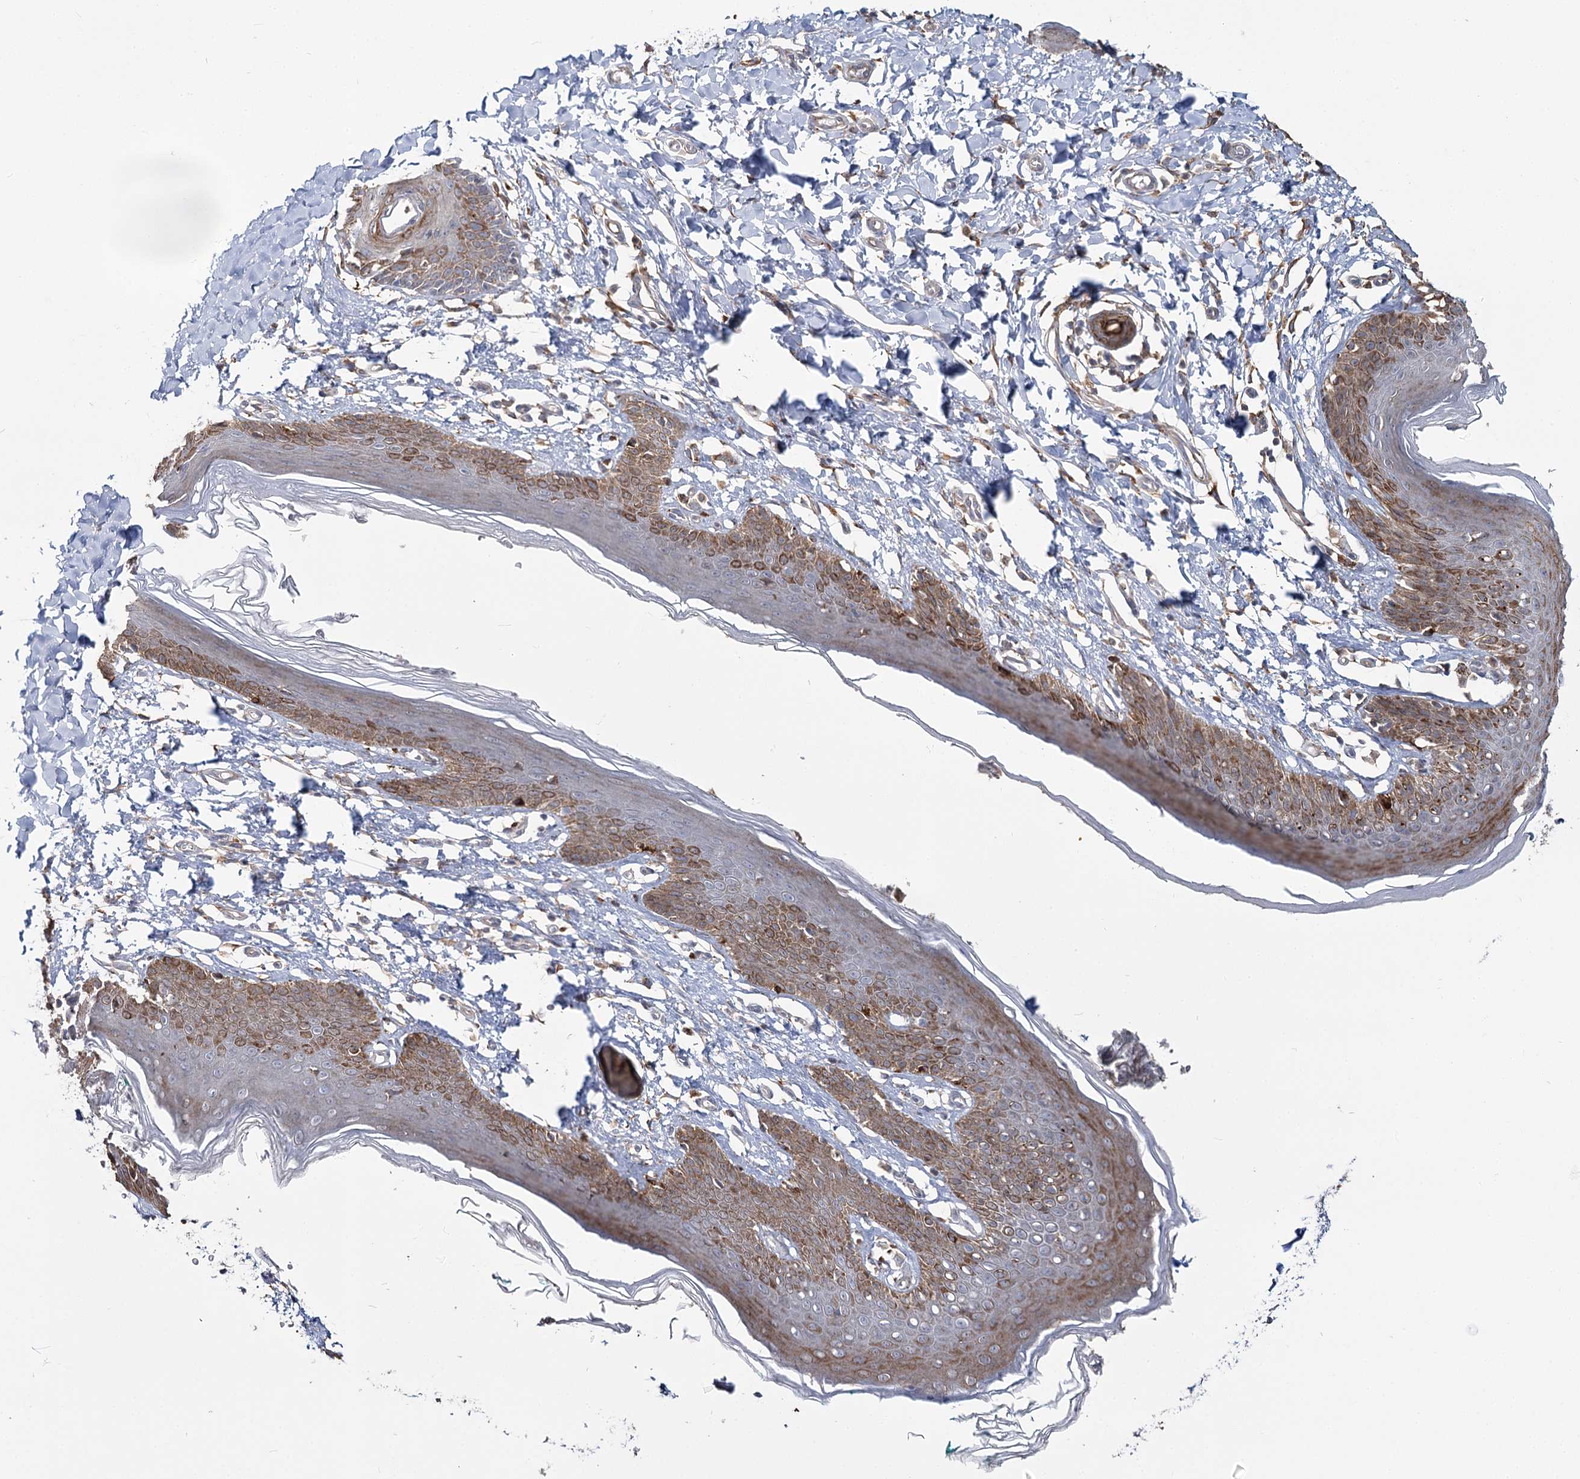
{"staining": {"intensity": "moderate", "quantity": ">75%", "location": "cytoplasmic/membranous"}, "tissue": "skin", "cell_type": "Epidermal cells", "image_type": "normal", "snomed": [{"axis": "morphology", "description": "Normal tissue, NOS"}, {"axis": "topography", "description": "Vulva"}], "caption": "A brown stain labels moderate cytoplasmic/membranous staining of a protein in epidermal cells of normal skin.", "gene": "ZCCHC9", "patient": {"sex": "female", "age": 66}}